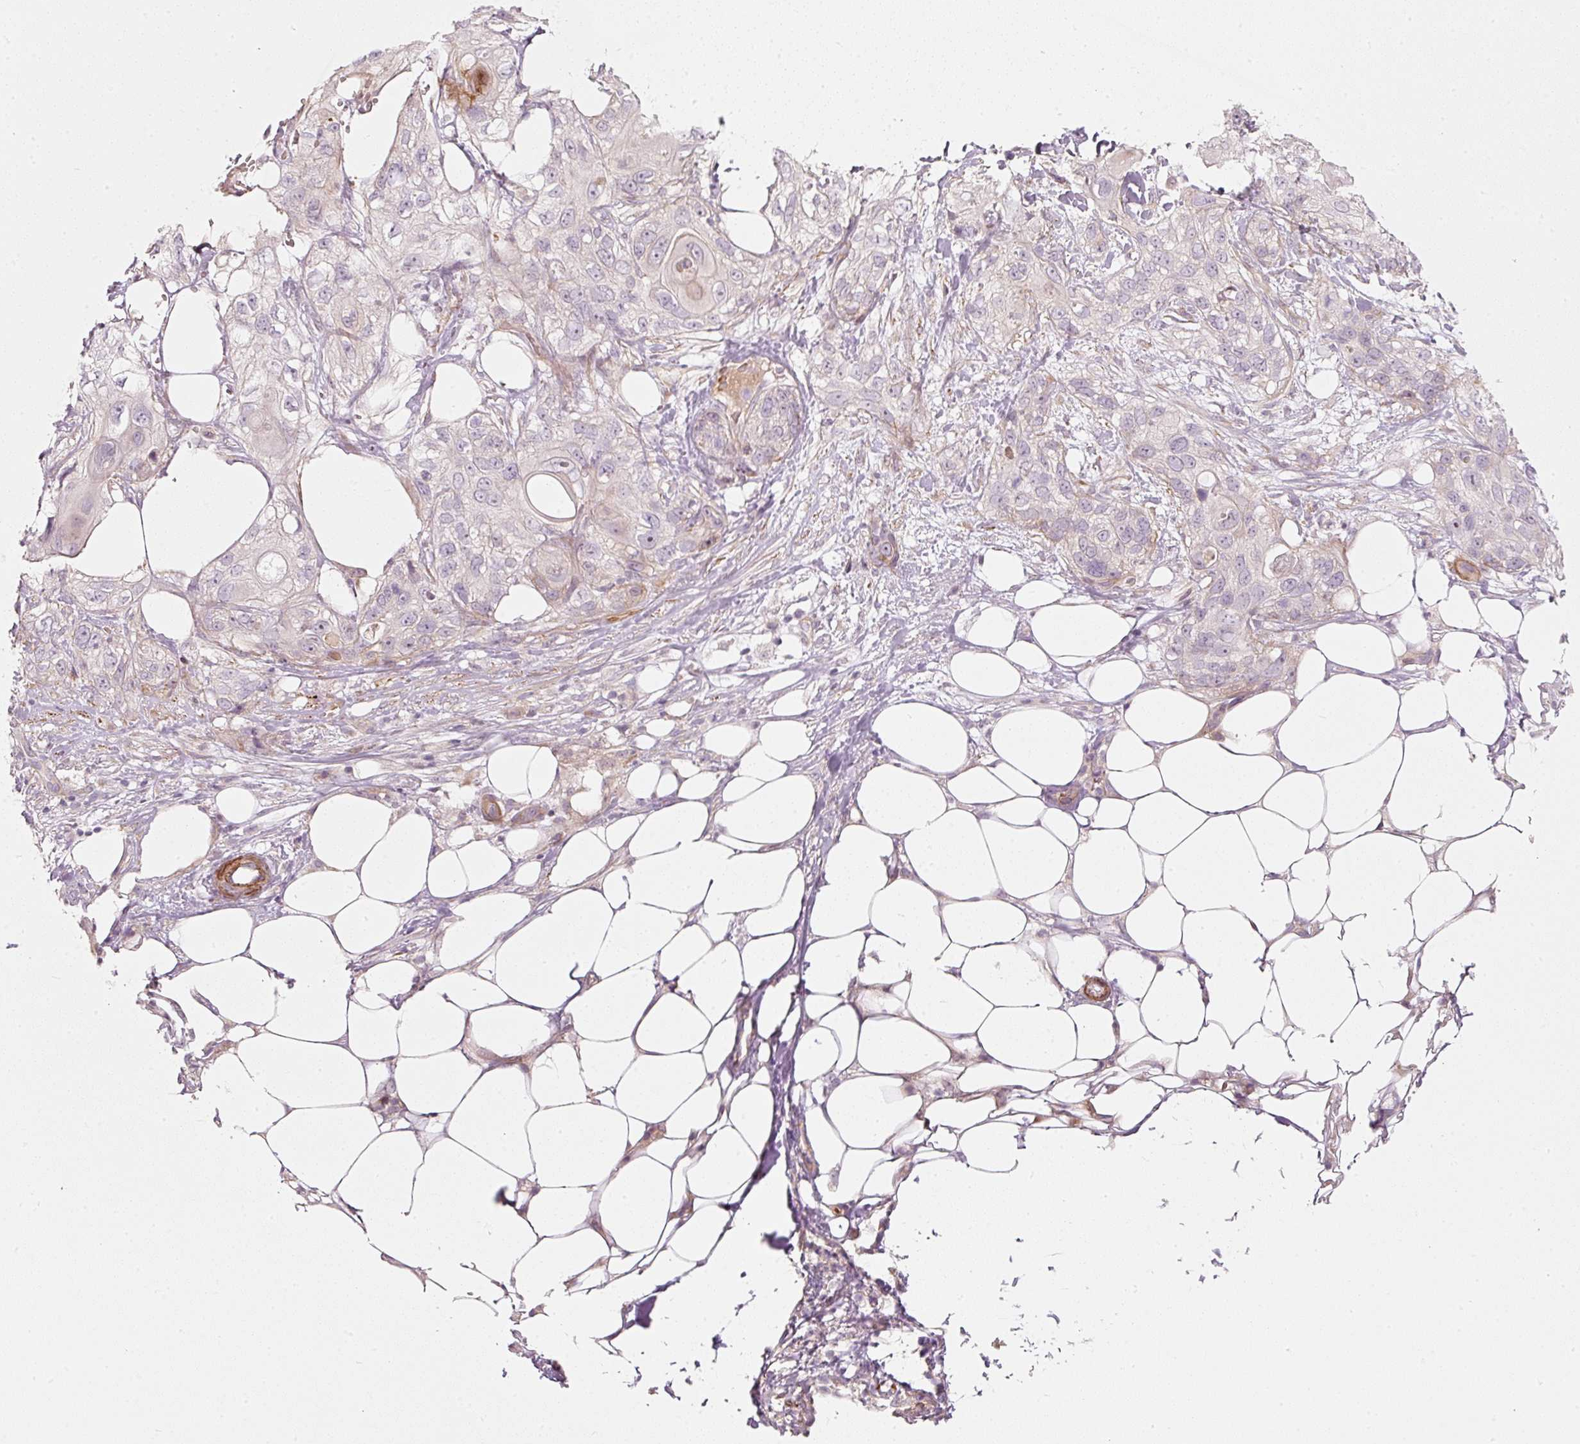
{"staining": {"intensity": "negative", "quantity": "none", "location": "none"}, "tissue": "skin cancer", "cell_type": "Tumor cells", "image_type": "cancer", "snomed": [{"axis": "morphology", "description": "Normal tissue, NOS"}, {"axis": "morphology", "description": "Squamous cell carcinoma, NOS"}, {"axis": "topography", "description": "Skin"}], "caption": "A histopathology image of human skin cancer (squamous cell carcinoma) is negative for staining in tumor cells. Nuclei are stained in blue.", "gene": "KCNQ1", "patient": {"sex": "male", "age": 72}}